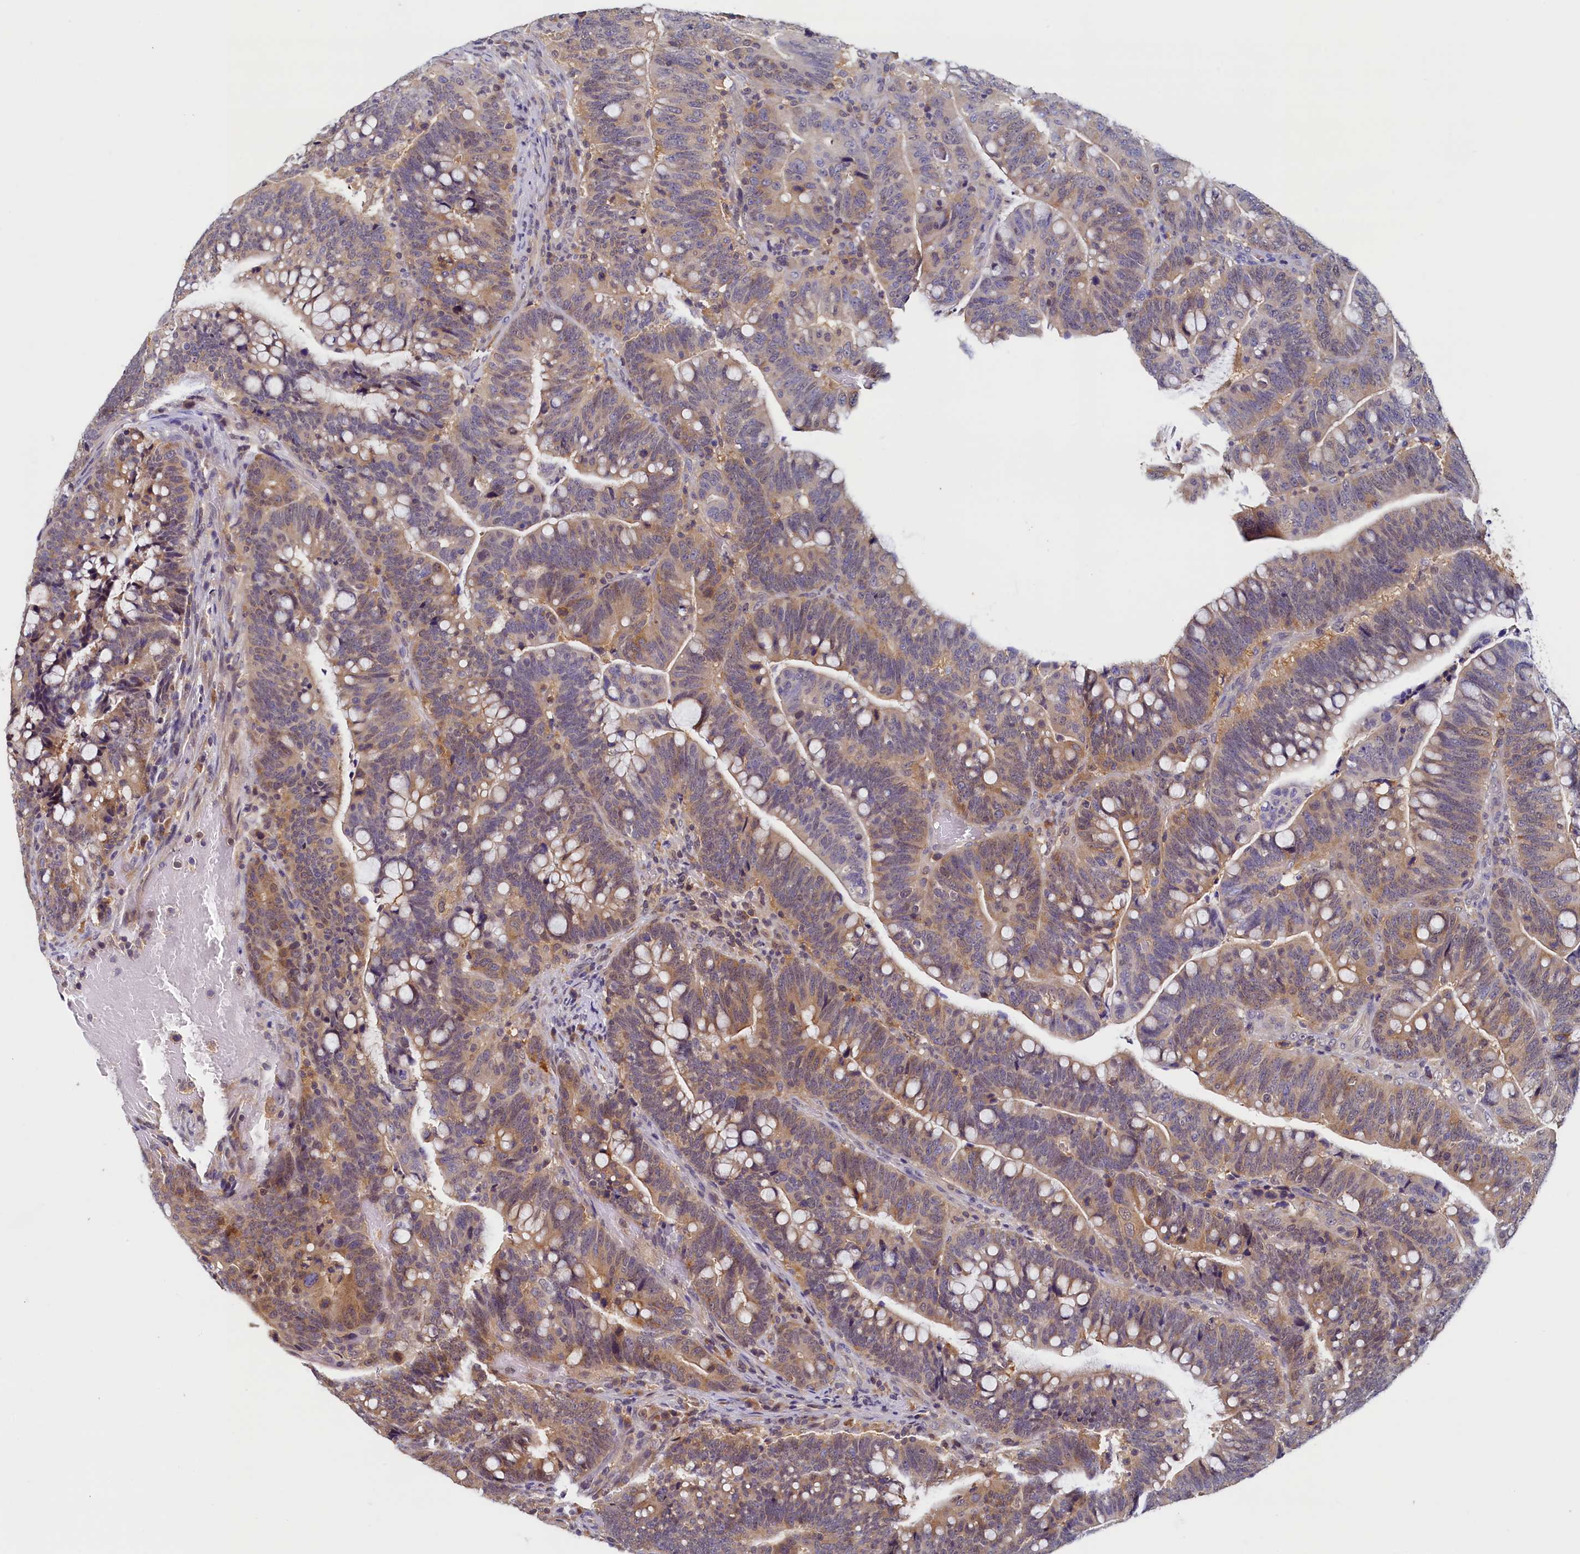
{"staining": {"intensity": "moderate", "quantity": ">75%", "location": "cytoplasmic/membranous"}, "tissue": "colorectal cancer", "cell_type": "Tumor cells", "image_type": "cancer", "snomed": [{"axis": "morphology", "description": "Normal tissue, NOS"}, {"axis": "morphology", "description": "Adenocarcinoma, NOS"}, {"axis": "topography", "description": "Colon"}], "caption": "Adenocarcinoma (colorectal) was stained to show a protein in brown. There is medium levels of moderate cytoplasmic/membranous expression in approximately >75% of tumor cells. Nuclei are stained in blue.", "gene": "PAAF1", "patient": {"sex": "female", "age": 66}}